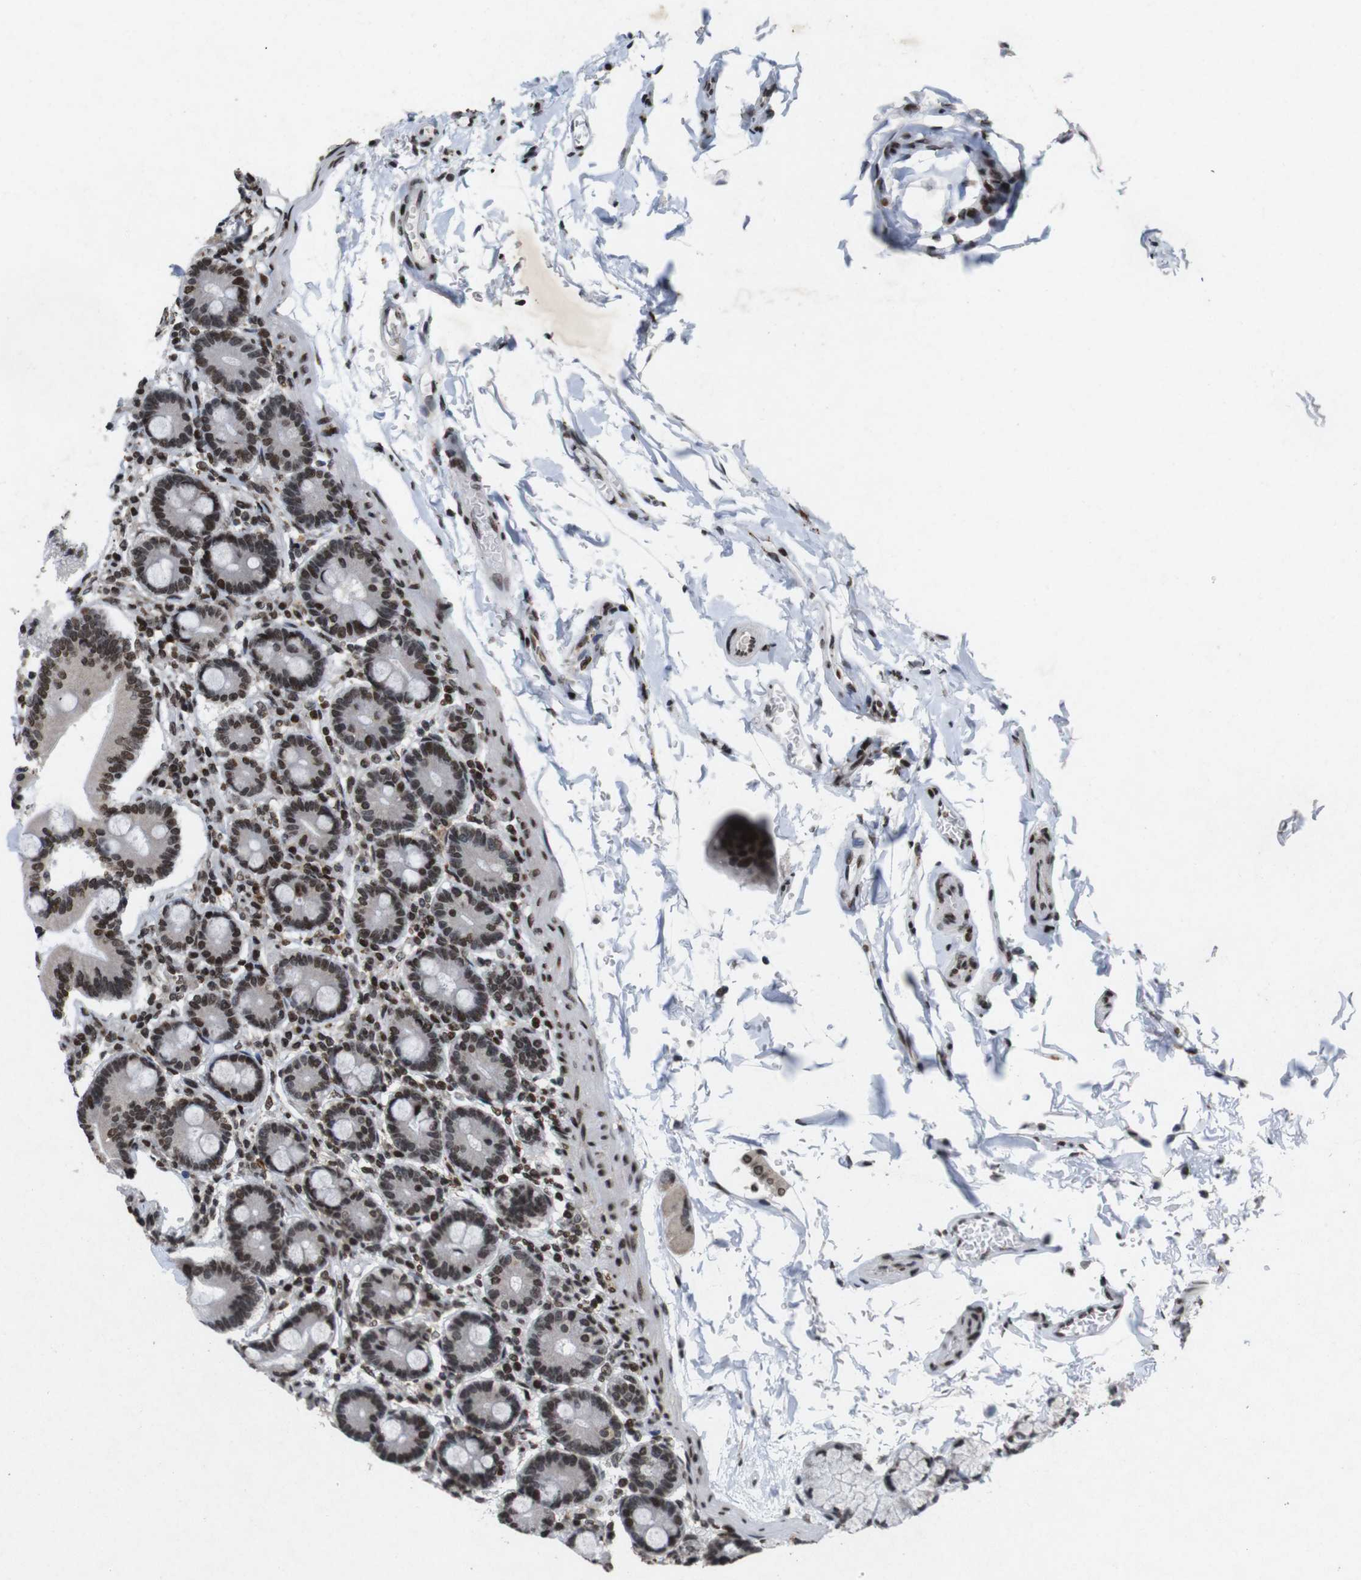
{"staining": {"intensity": "strong", "quantity": ">75%", "location": "nuclear"}, "tissue": "duodenum", "cell_type": "Glandular cells", "image_type": "normal", "snomed": [{"axis": "morphology", "description": "Normal tissue, NOS"}, {"axis": "topography", "description": "Duodenum"}], "caption": "A high-resolution photomicrograph shows IHC staining of benign duodenum, which demonstrates strong nuclear expression in approximately >75% of glandular cells.", "gene": "MAGEH1", "patient": {"sex": "male", "age": 54}}